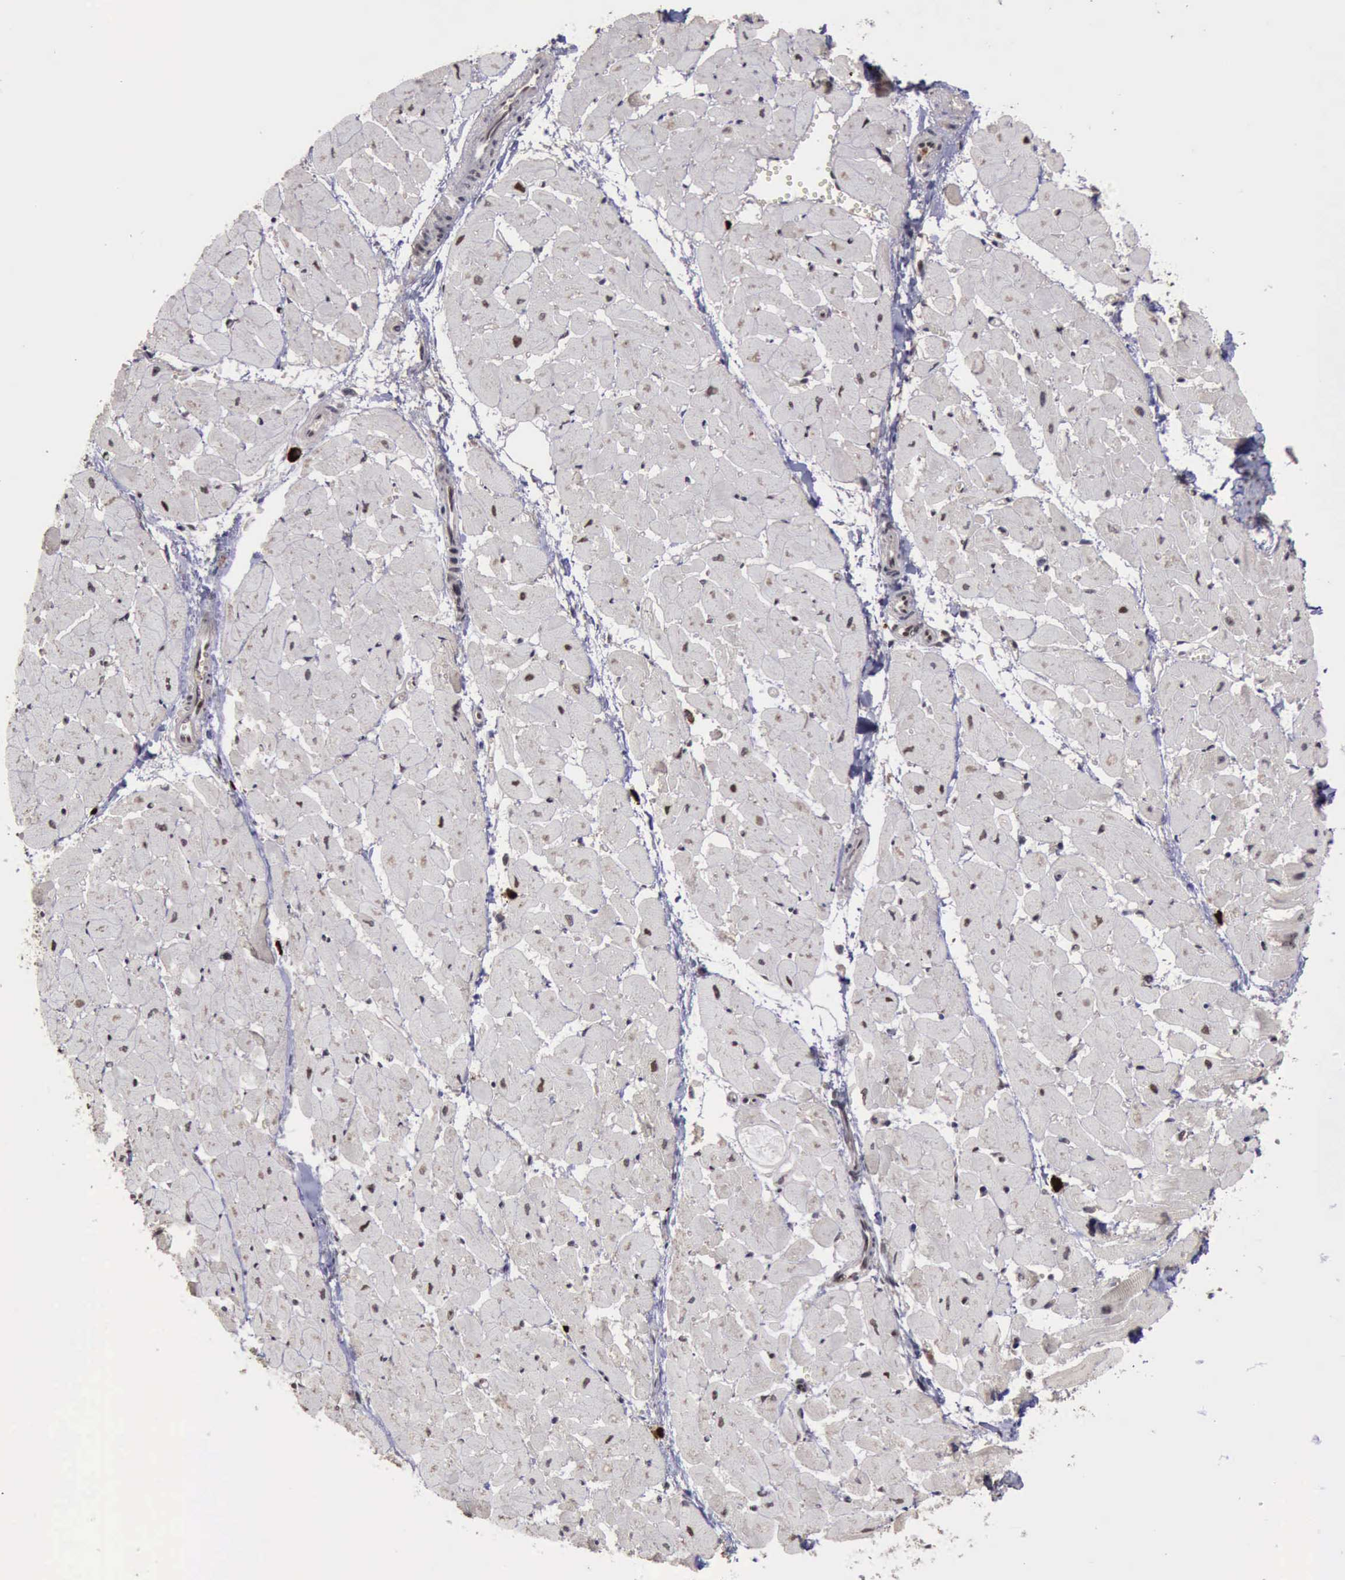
{"staining": {"intensity": "strong", "quantity": ">75%", "location": "nuclear"}, "tissue": "heart muscle", "cell_type": "Cardiomyocytes", "image_type": "normal", "snomed": [{"axis": "morphology", "description": "Normal tissue, NOS"}, {"axis": "topography", "description": "Heart"}], "caption": "An immunohistochemistry (IHC) photomicrograph of unremarkable tissue is shown. Protein staining in brown shows strong nuclear positivity in heart muscle within cardiomyocytes.", "gene": "TRMT2A", "patient": {"sex": "female", "age": 19}}